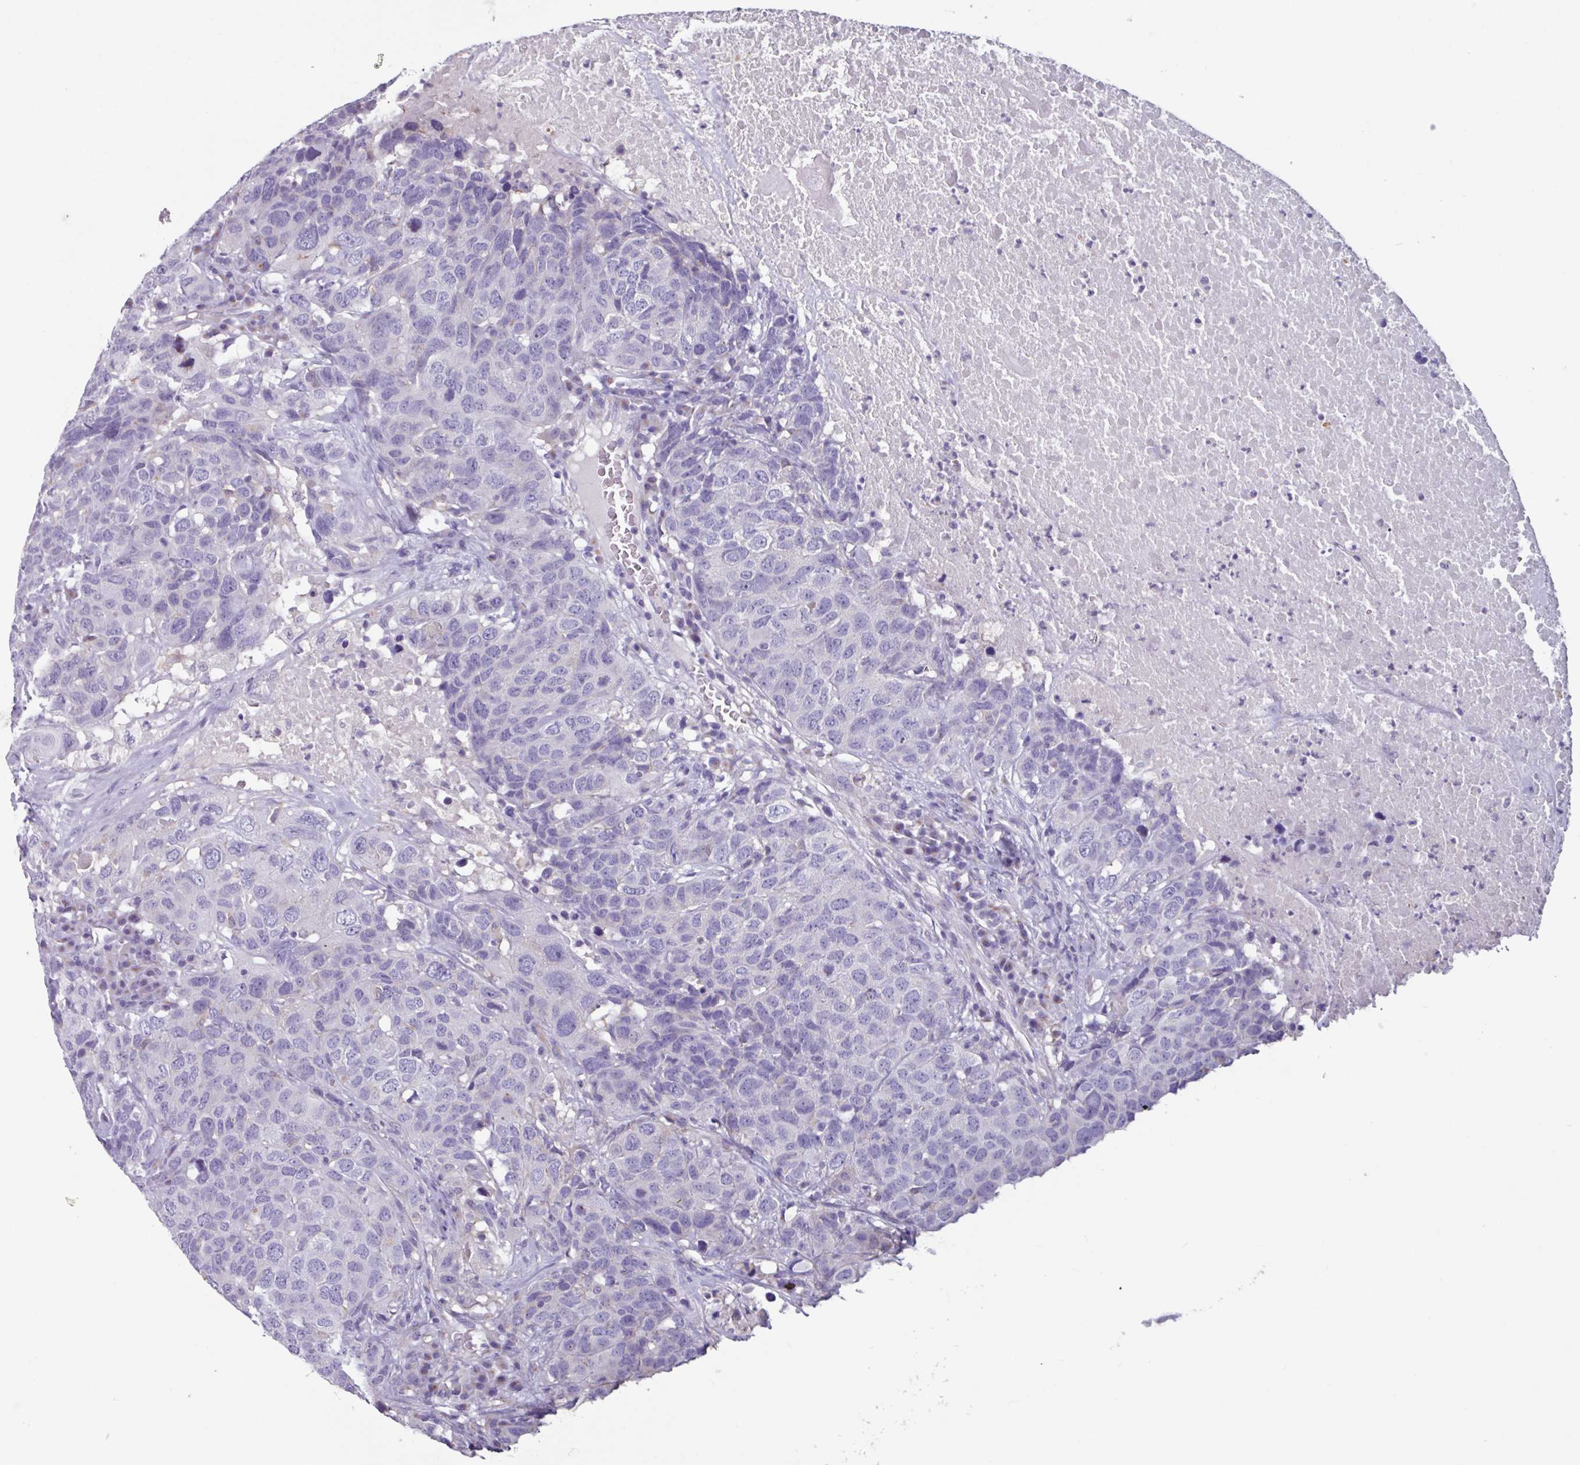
{"staining": {"intensity": "negative", "quantity": "none", "location": "none"}, "tissue": "head and neck cancer", "cell_type": "Tumor cells", "image_type": "cancer", "snomed": [{"axis": "morphology", "description": "Squamous cell carcinoma, NOS"}, {"axis": "topography", "description": "Head-Neck"}], "caption": "Image shows no significant protein expression in tumor cells of squamous cell carcinoma (head and neck).", "gene": "ADGRE1", "patient": {"sex": "male", "age": 66}}